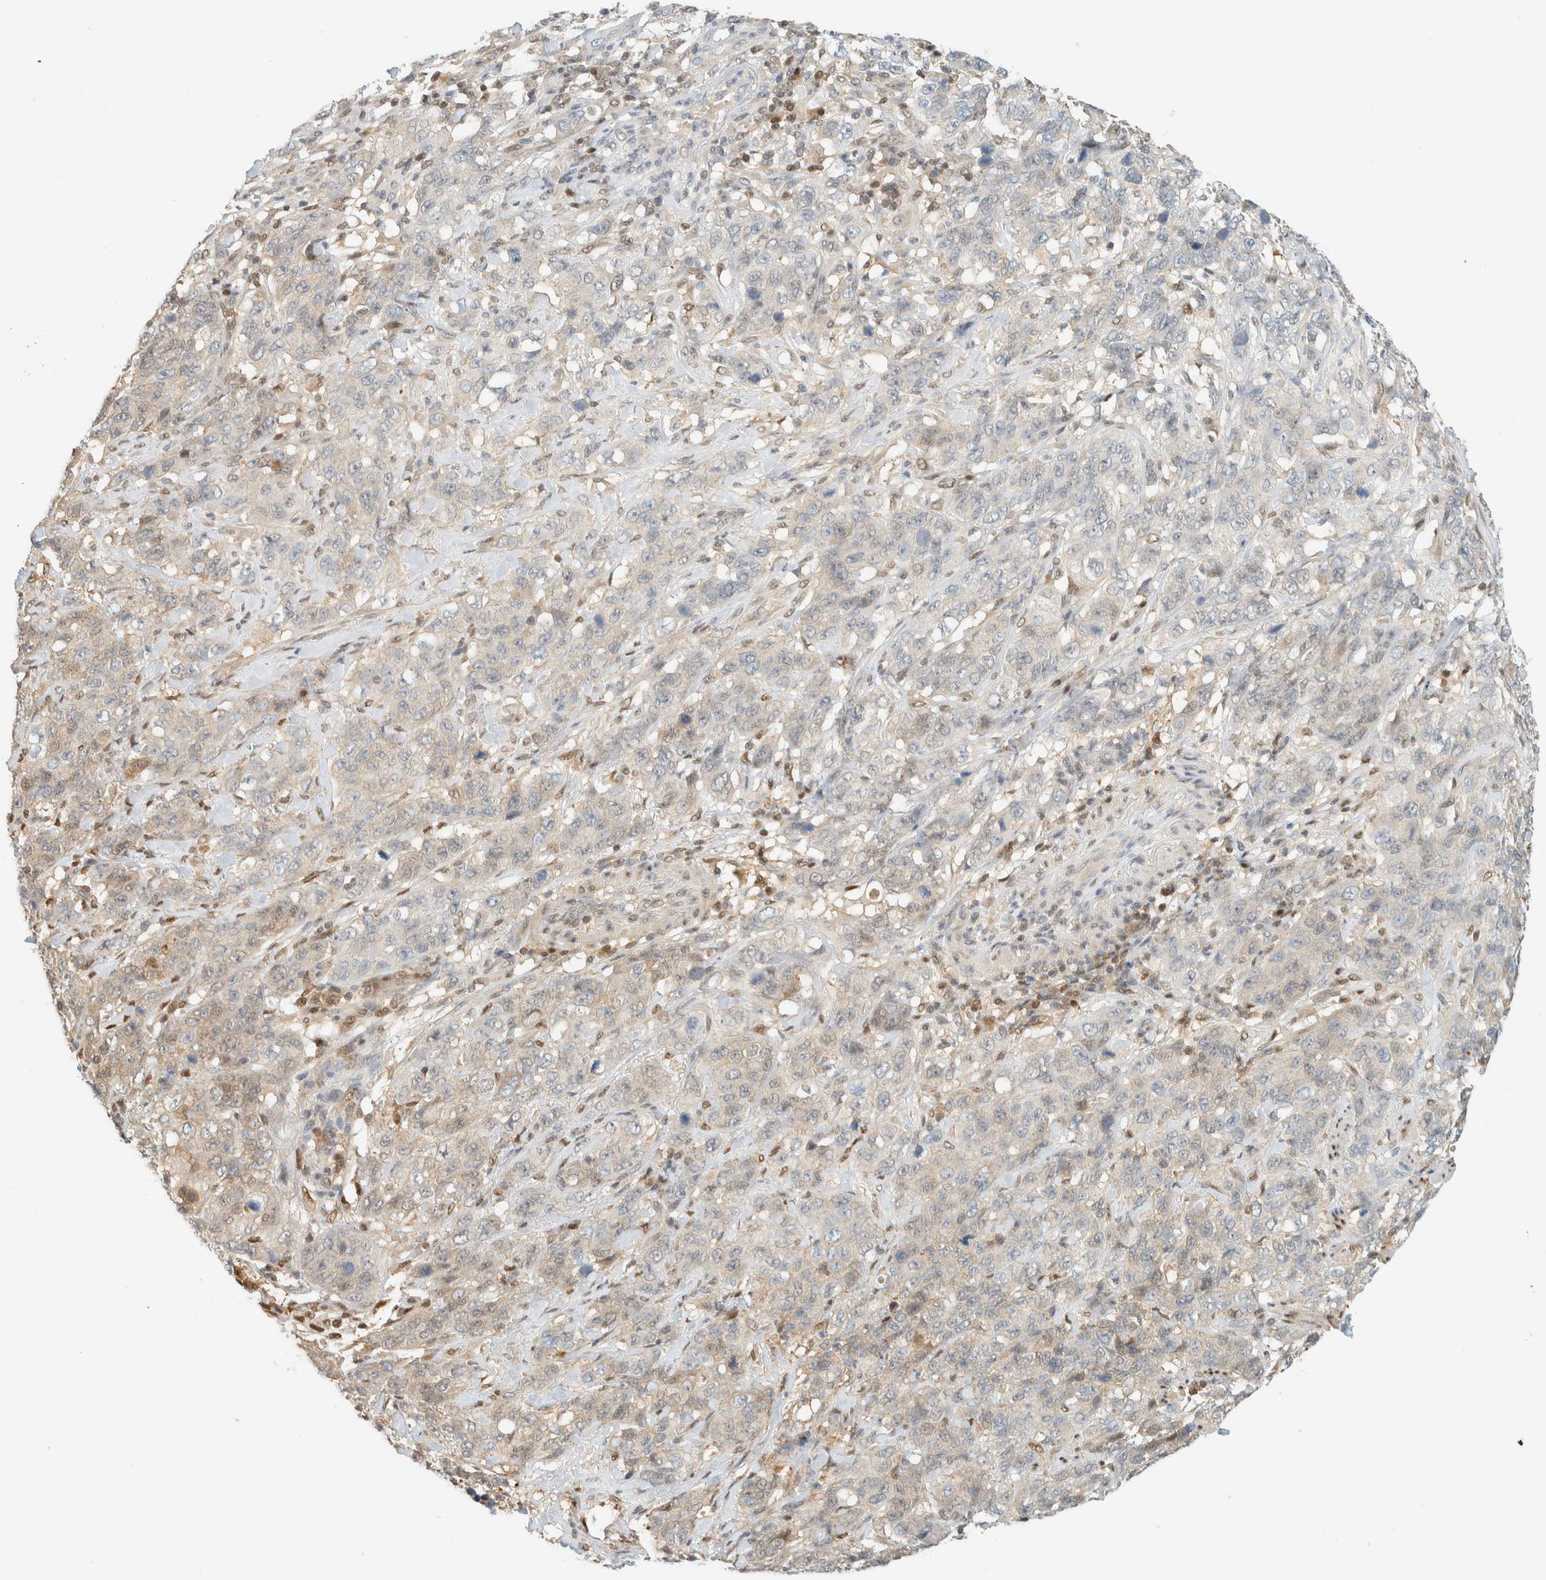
{"staining": {"intensity": "weak", "quantity": "<25%", "location": "cytoplasmic/membranous"}, "tissue": "stomach cancer", "cell_type": "Tumor cells", "image_type": "cancer", "snomed": [{"axis": "morphology", "description": "Adenocarcinoma, NOS"}, {"axis": "topography", "description": "Stomach"}], "caption": "IHC micrograph of stomach adenocarcinoma stained for a protein (brown), which demonstrates no staining in tumor cells. (Immunohistochemistry, brightfield microscopy, high magnification).", "gene": "ZBTB37", "patient": {"sex": "male", "age": 48}}